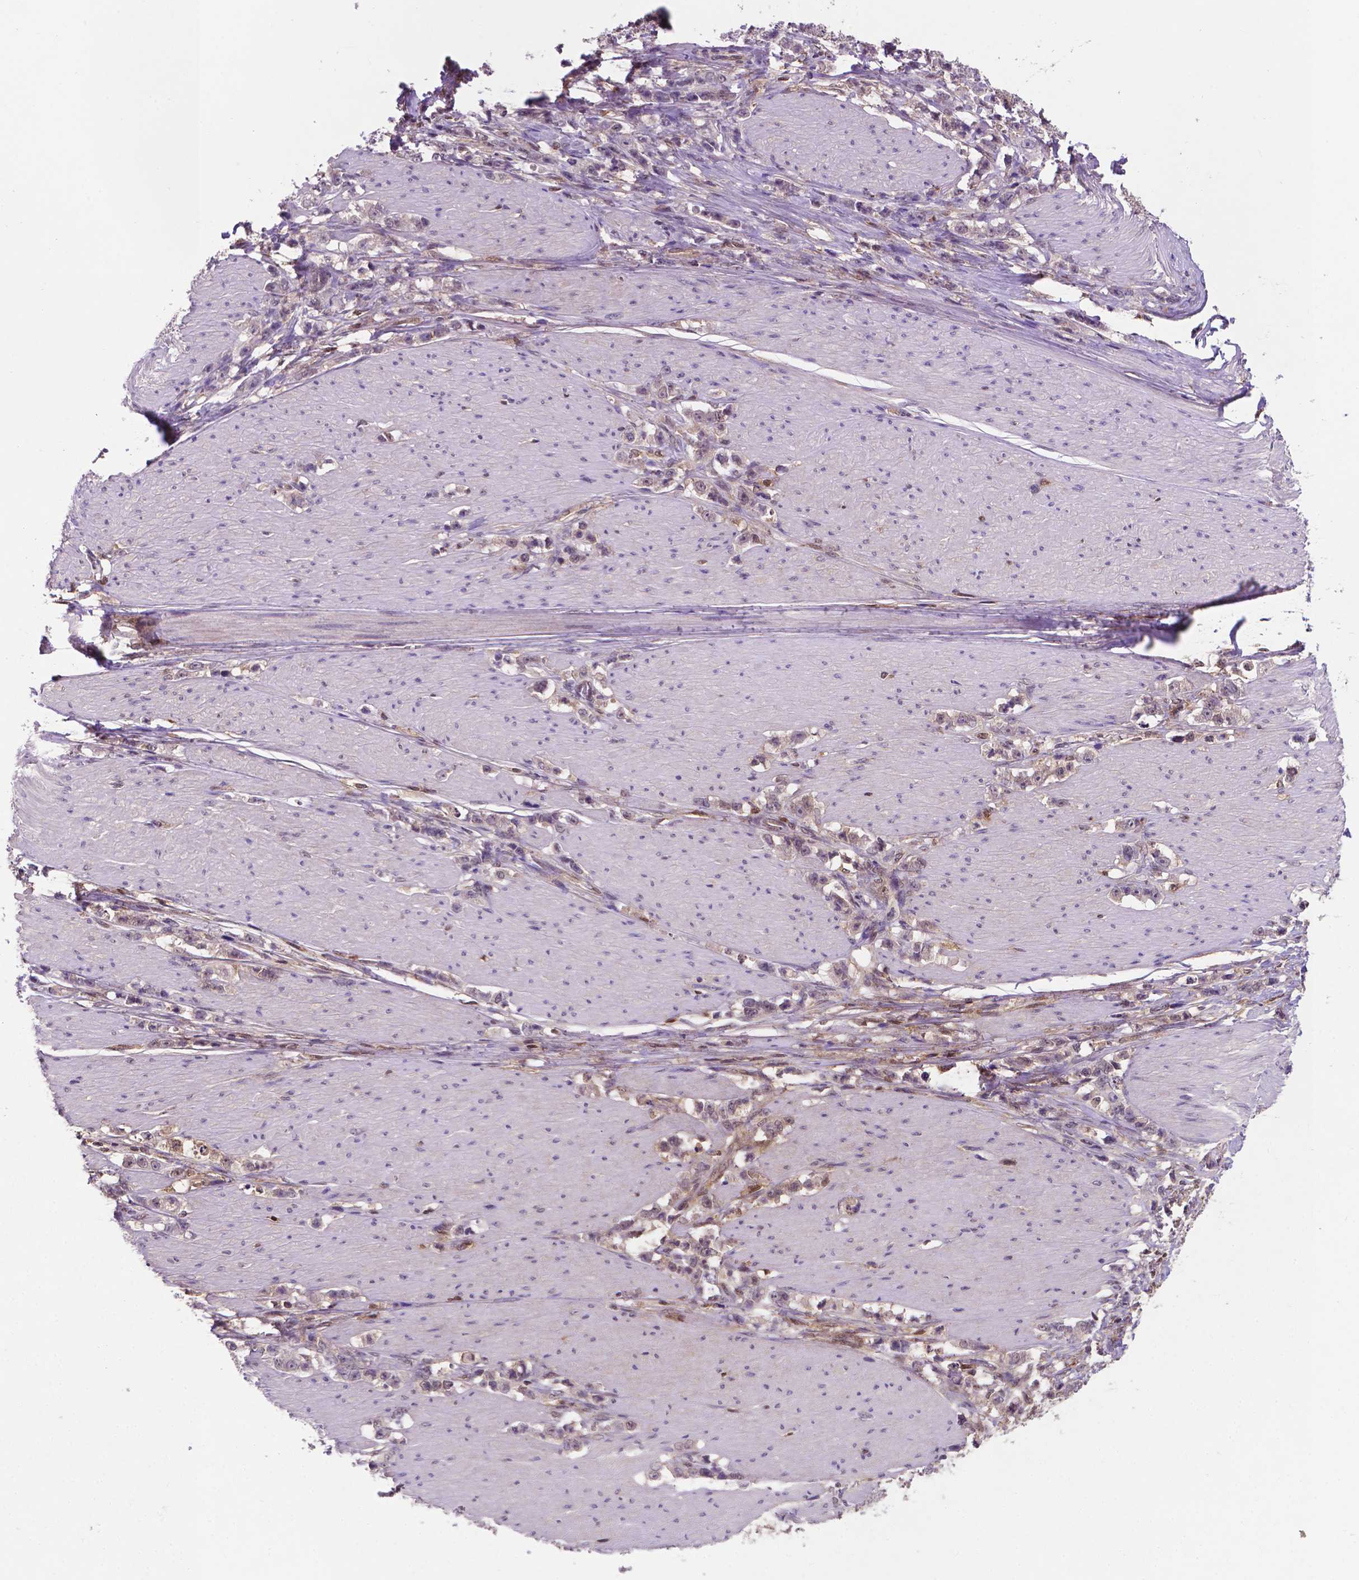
{"staining": {"intensity": "negative", "quantity": "none", "location": "none"}, "tissue": "stomach cancer", "cell_type": "Tumor cells", "image_type": "cancer", "snomed": [{"axis": "morphology", "description": "Adenocarcinoma, NOS"}, {"axis": "topography", "description": "Stomach, lower"}], "caption": "Immunohistochemistry (IHC) micrograph of neoplastic tissue: human stomach cancer (adenocarcinoma) stained with DAB shows no significant protein expression in tumor cells.", "gene": "UBE2L6", "patient": {"sex": "male", "age": 88}}